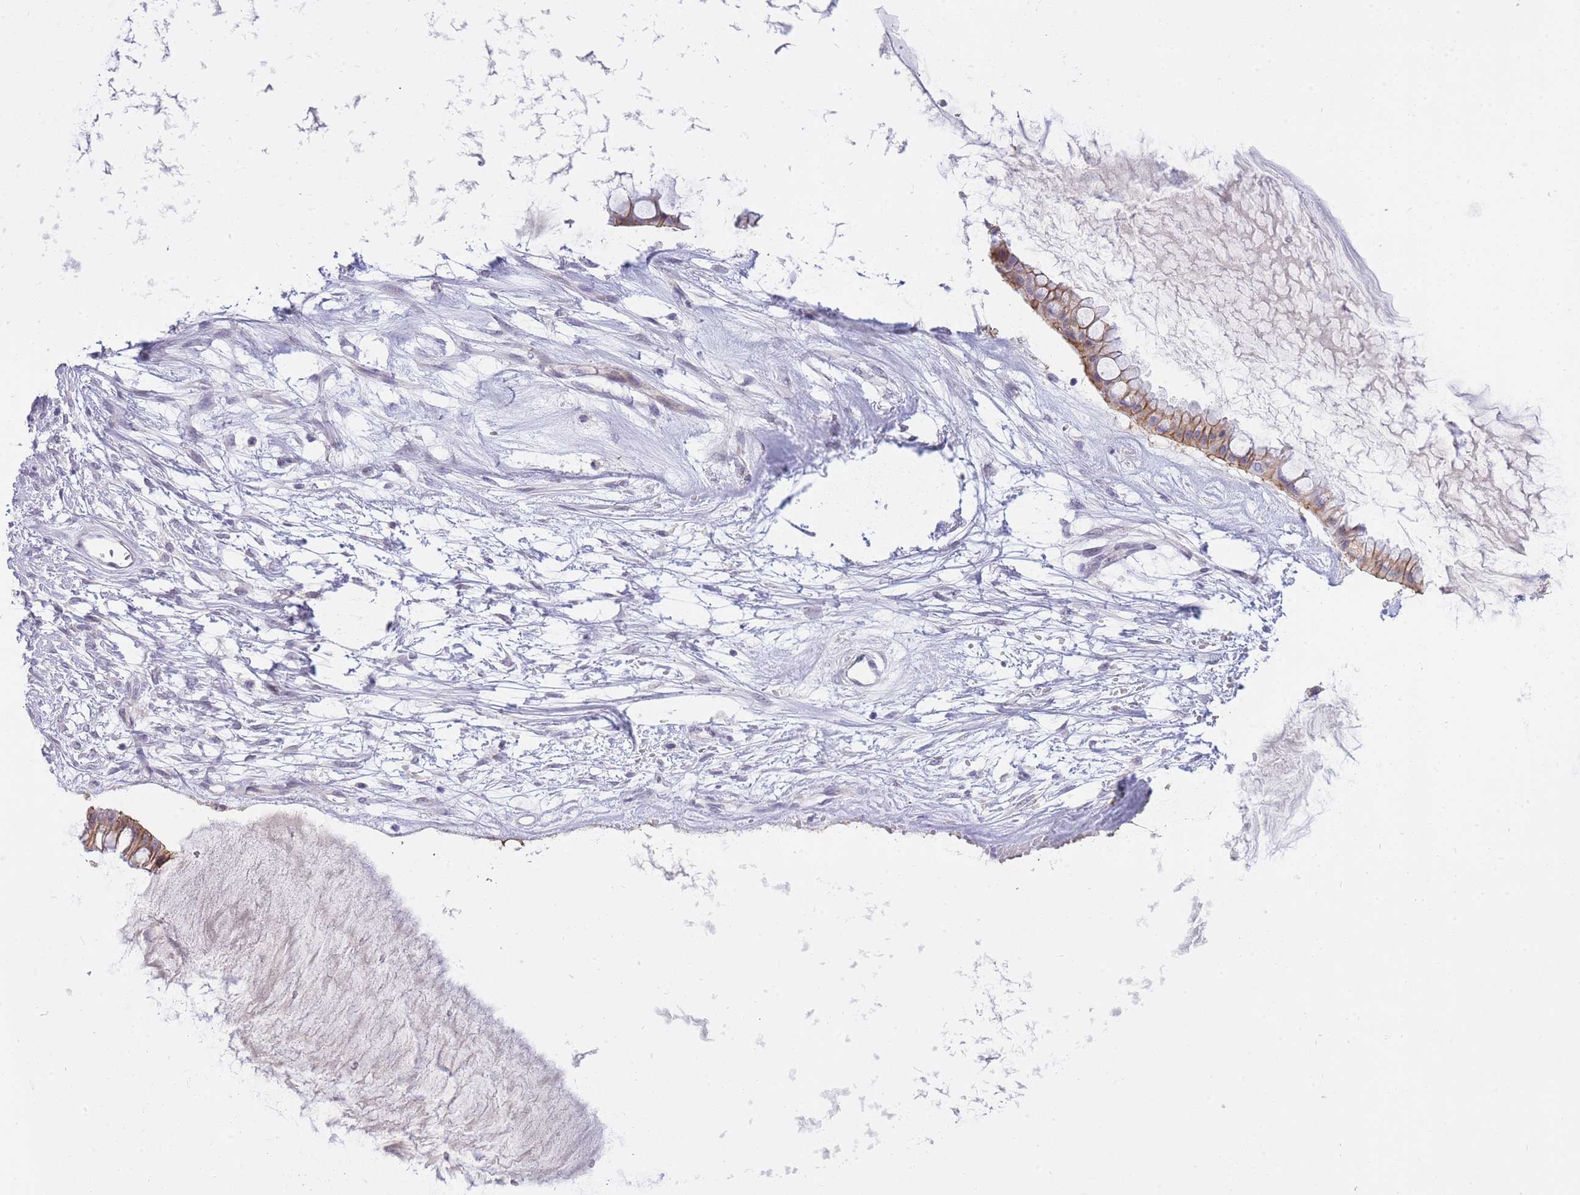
{"staining": {"intensity": "moderate", "quantity": "<25%", "location": "cytoplasmic/membranous"}, "tissue": "ovarian cancer", "cell_type": "Tumor cells", "image_type": "cancer", "snomed": [{"axis": "morphology", "description": "Cystadenocarcinoma, mucinous, NOS"}, {"axis": "topography", "description": "Ovary"}], "caption": "Mucinous cystadenocarcinoma (ovarian) stained for a protein reveals moderate cytoplasmic/membranous positivity in tumor cells. (DAB (3,3'-diaminobenzidine) = brown stain, brightfield microscopy at high magnification).", "gene": "PRR23B", "patient": {"sex": "female", "age": 73}}